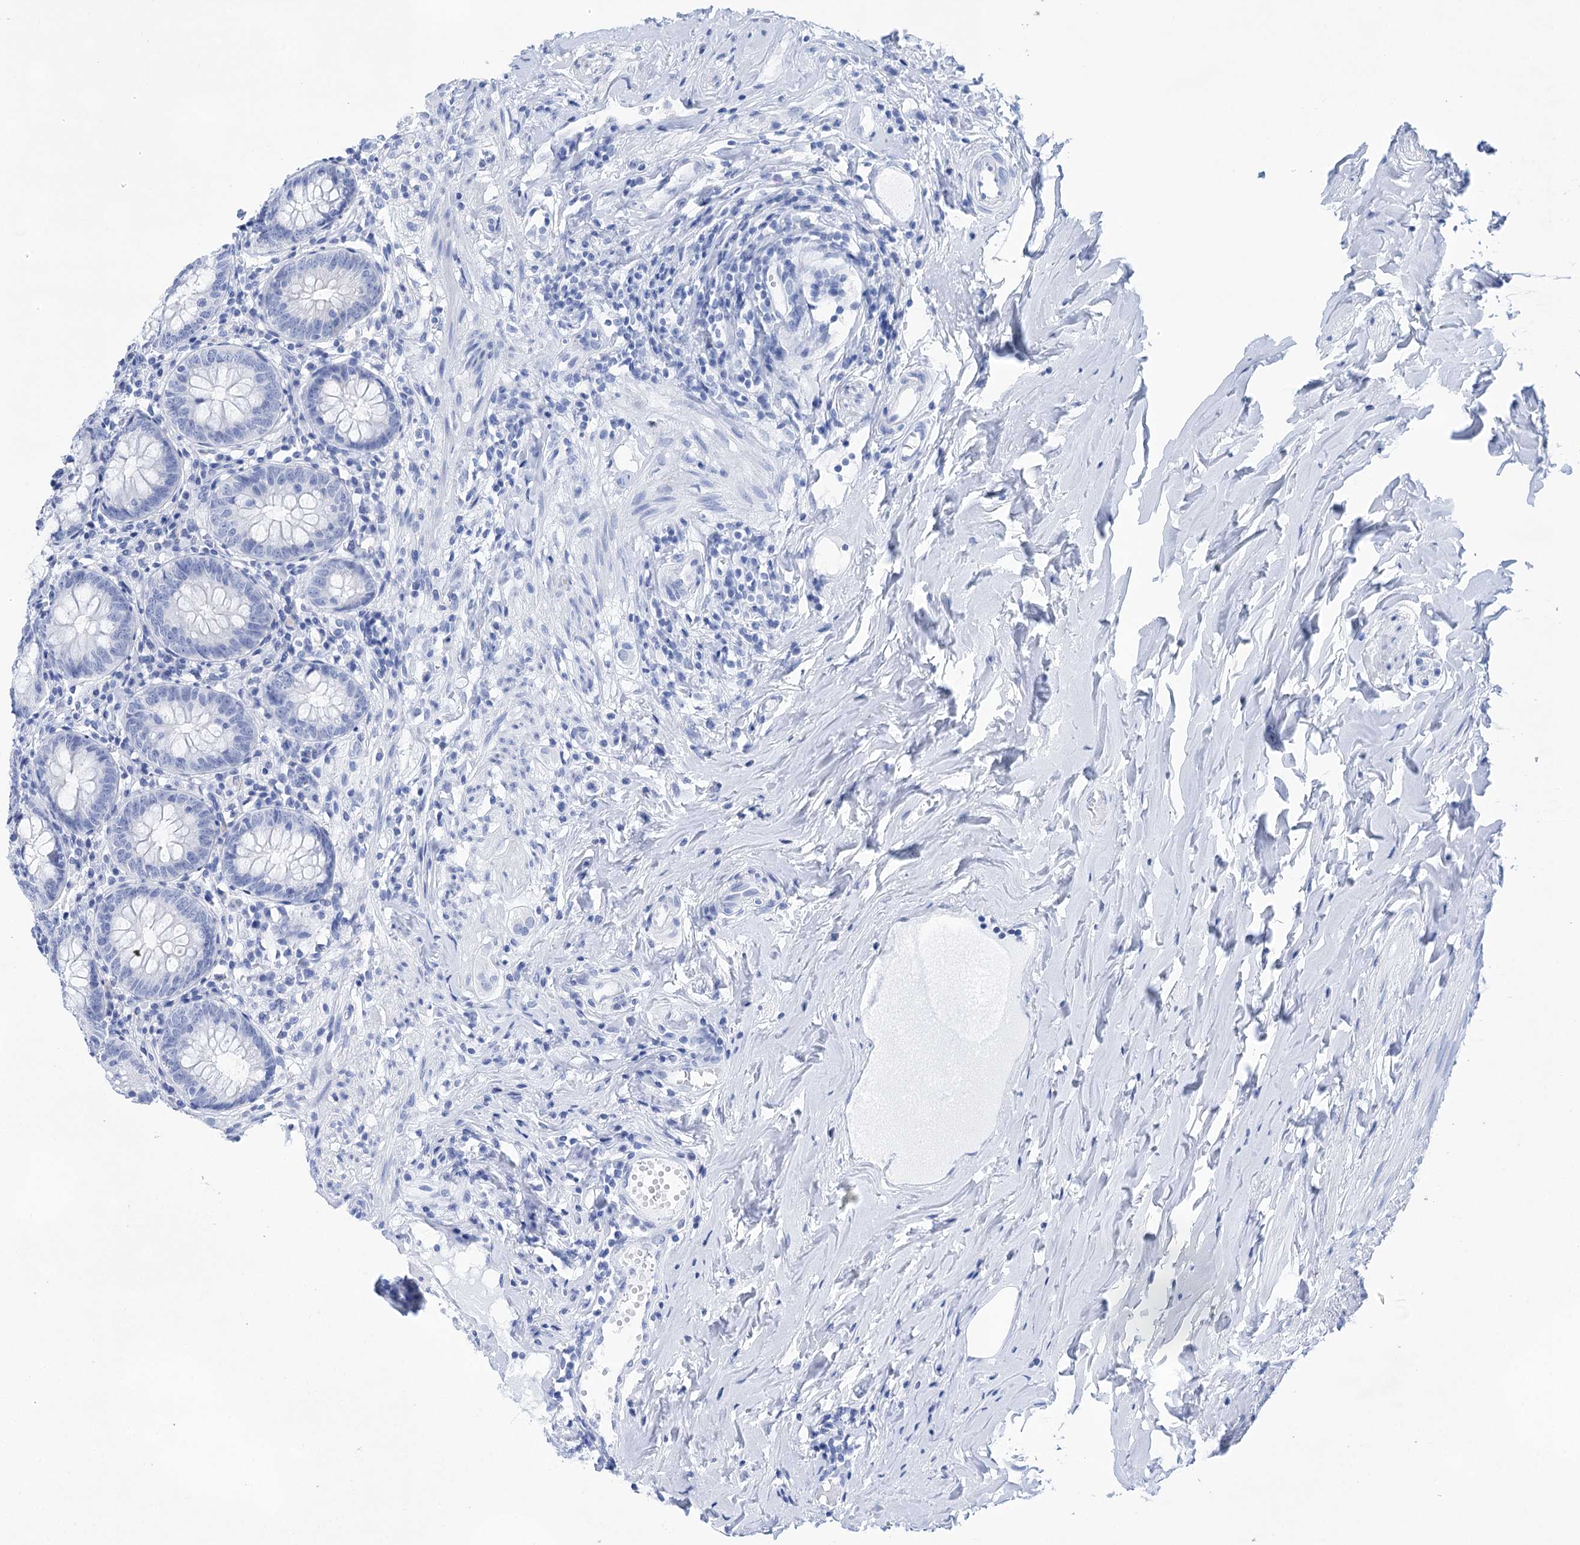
{"staining": {"intensity": "negative", "quantity": "none", "location": "none"}, "tissue": "appendix", "cell_type": "Glandular cells", "image_type": "normal", "snomed": [{"axis": "morphology", "description": "Normal tissue, NOS"}, {"axis": "topography", "description": "Appendix"}], "caption": "High power microscopy histopathology image of an immunohistochemistry histopathology image of unremarkable appendix, revealing no significant positivity in glandular cells.", "gene": "LALBA", "patient": {"sex": "female", "age": 54}}